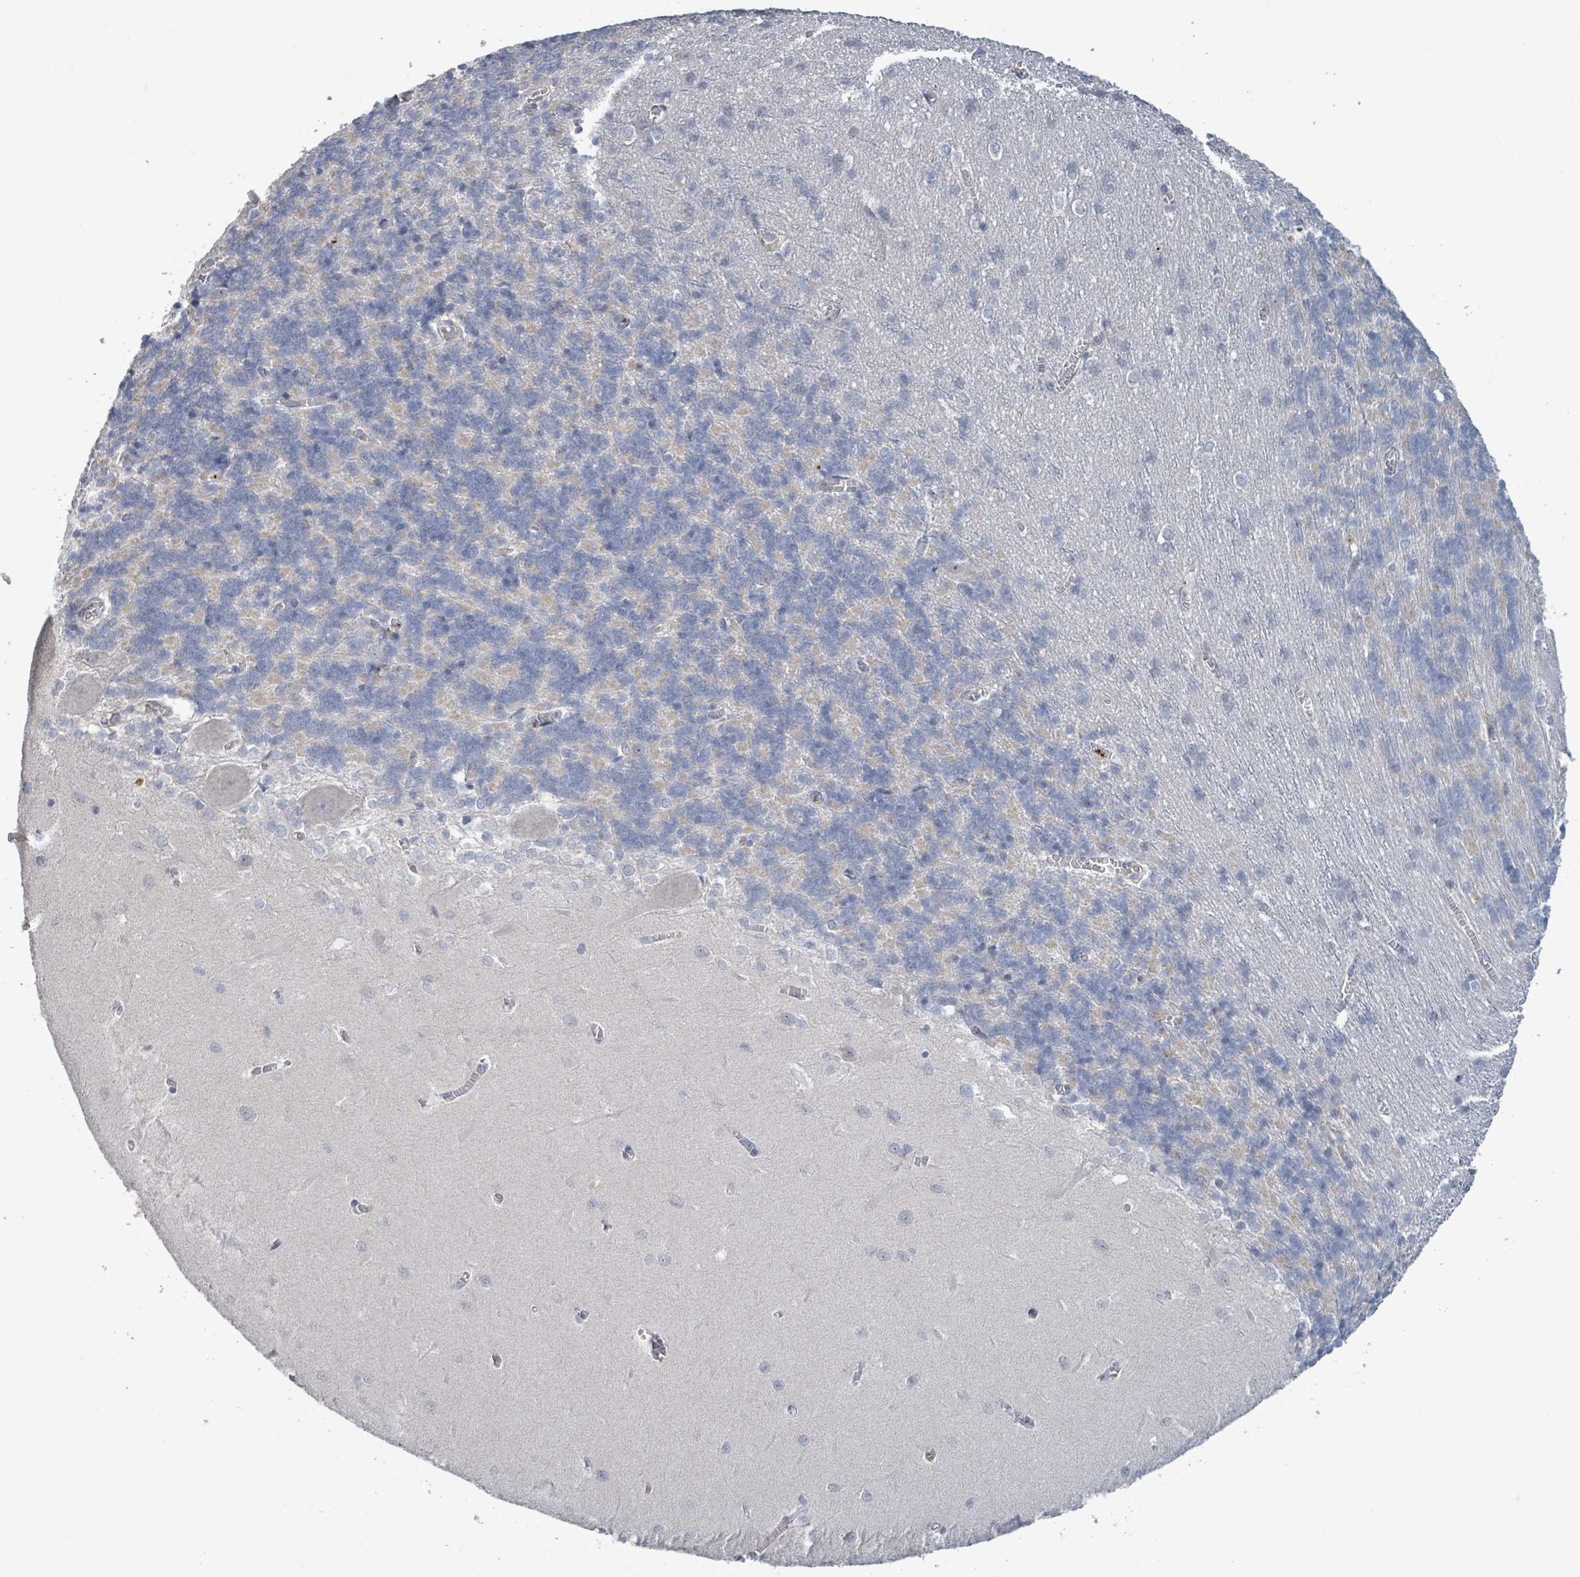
{"staining": {"intensity": "negative", "quantity": "none", "location": "none"}, "tissue": "cerebellum", "cell_type": "Cells in granular layer", "image_type": "normal", "snomed": [{"axis": "morphology", "description": "Normal tissue, NOS"}, {"axis": "topography", "description": "Cerebellum"}], "caption": "DAB (3,3'-diaminobenzidine) immunohistochemical staining of unremarkable human cerebellum displays no significant staining in cells in granular layer.", "gene": "LILRA4", "patient": {"sex": "male", "age": 37}}